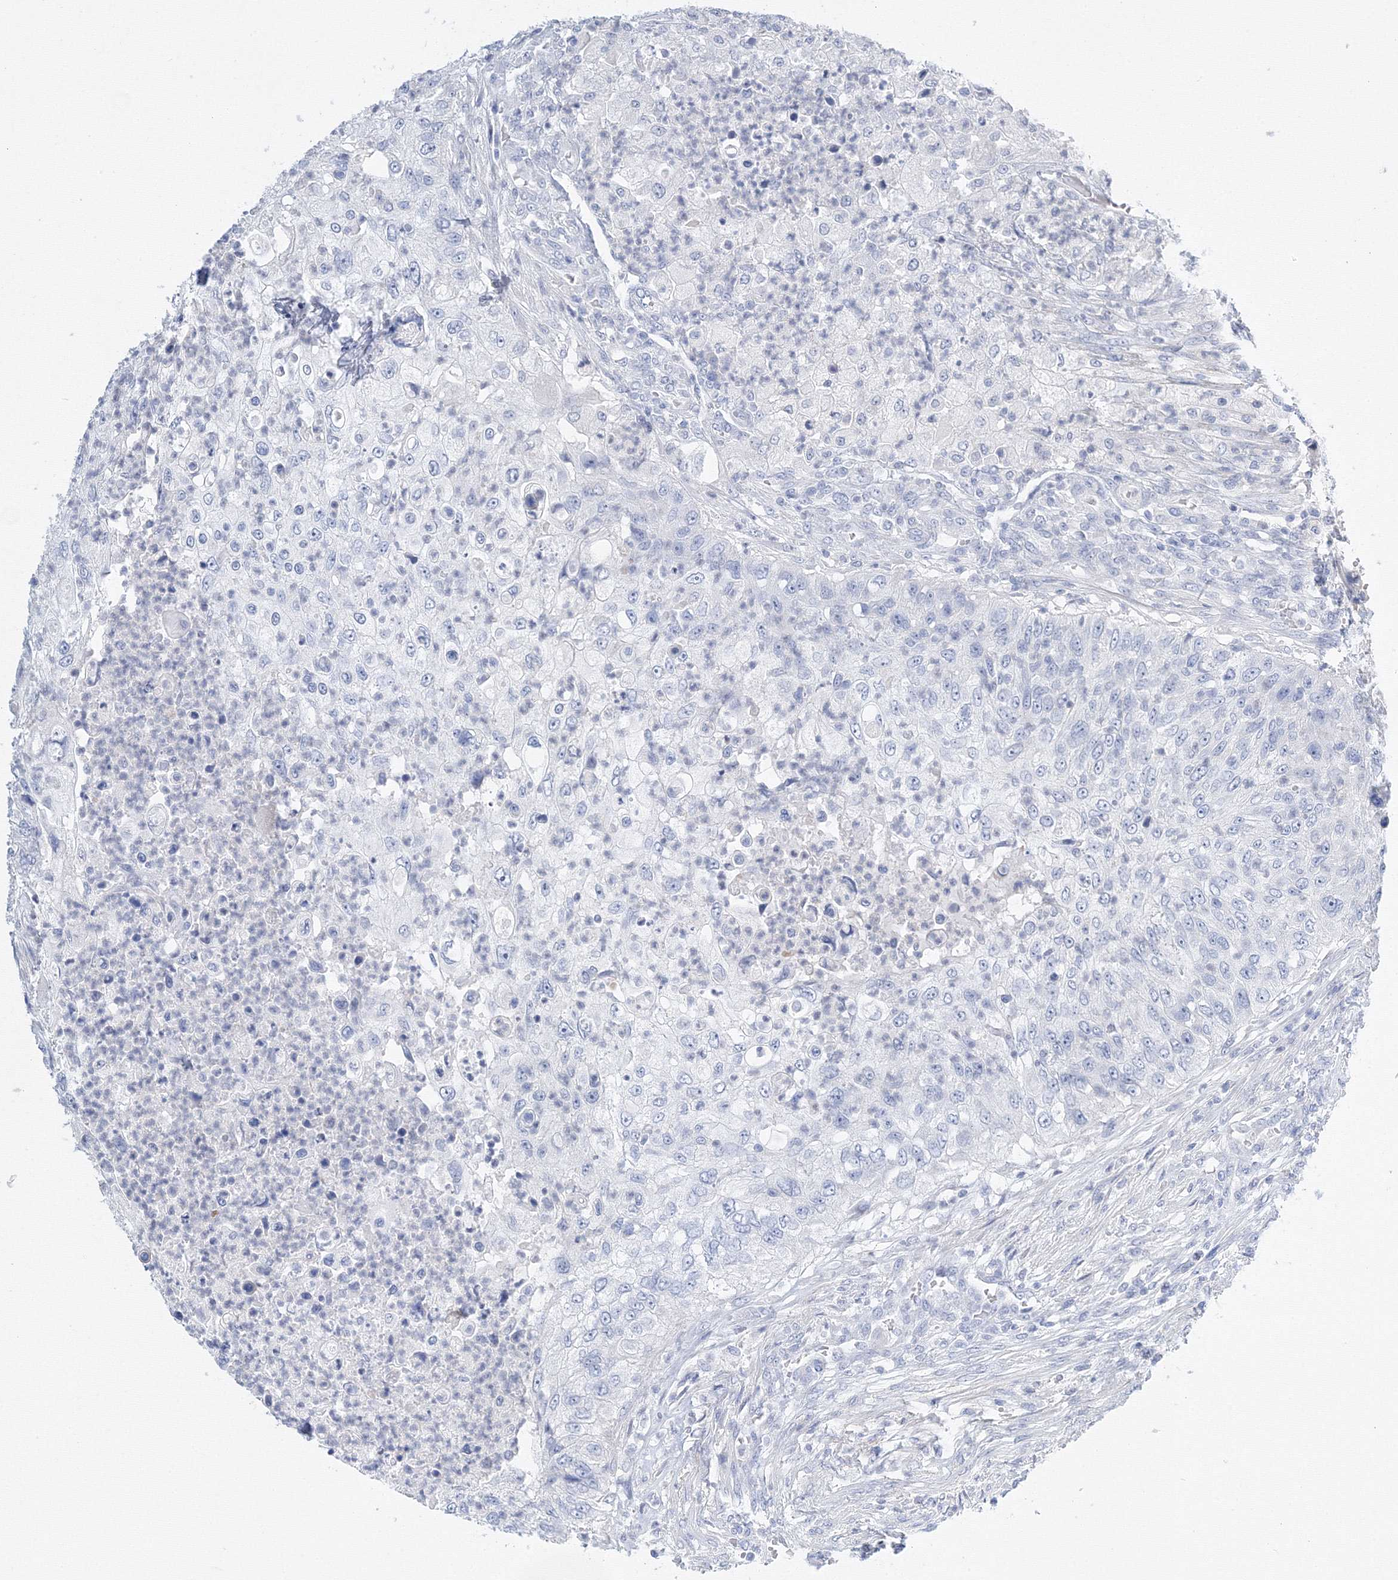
{"staining": {"intensity": "negative", "quantity": "none", "location": "none"}, "tissue": "urothelial cancer", "cell_type": "Tumor cells", "image_type": "cancer", "snomed": [{"axis": "morphology", "description": "Urothelial carcinoma, High grade"}, {"axis": "topography", "description": "Urinary bladder"}], "caption": "There is no significant positivity in tumor cells of urothelial cancer.", "gene": "AASDH", "patient": {"sex": "female", "age": 60}}